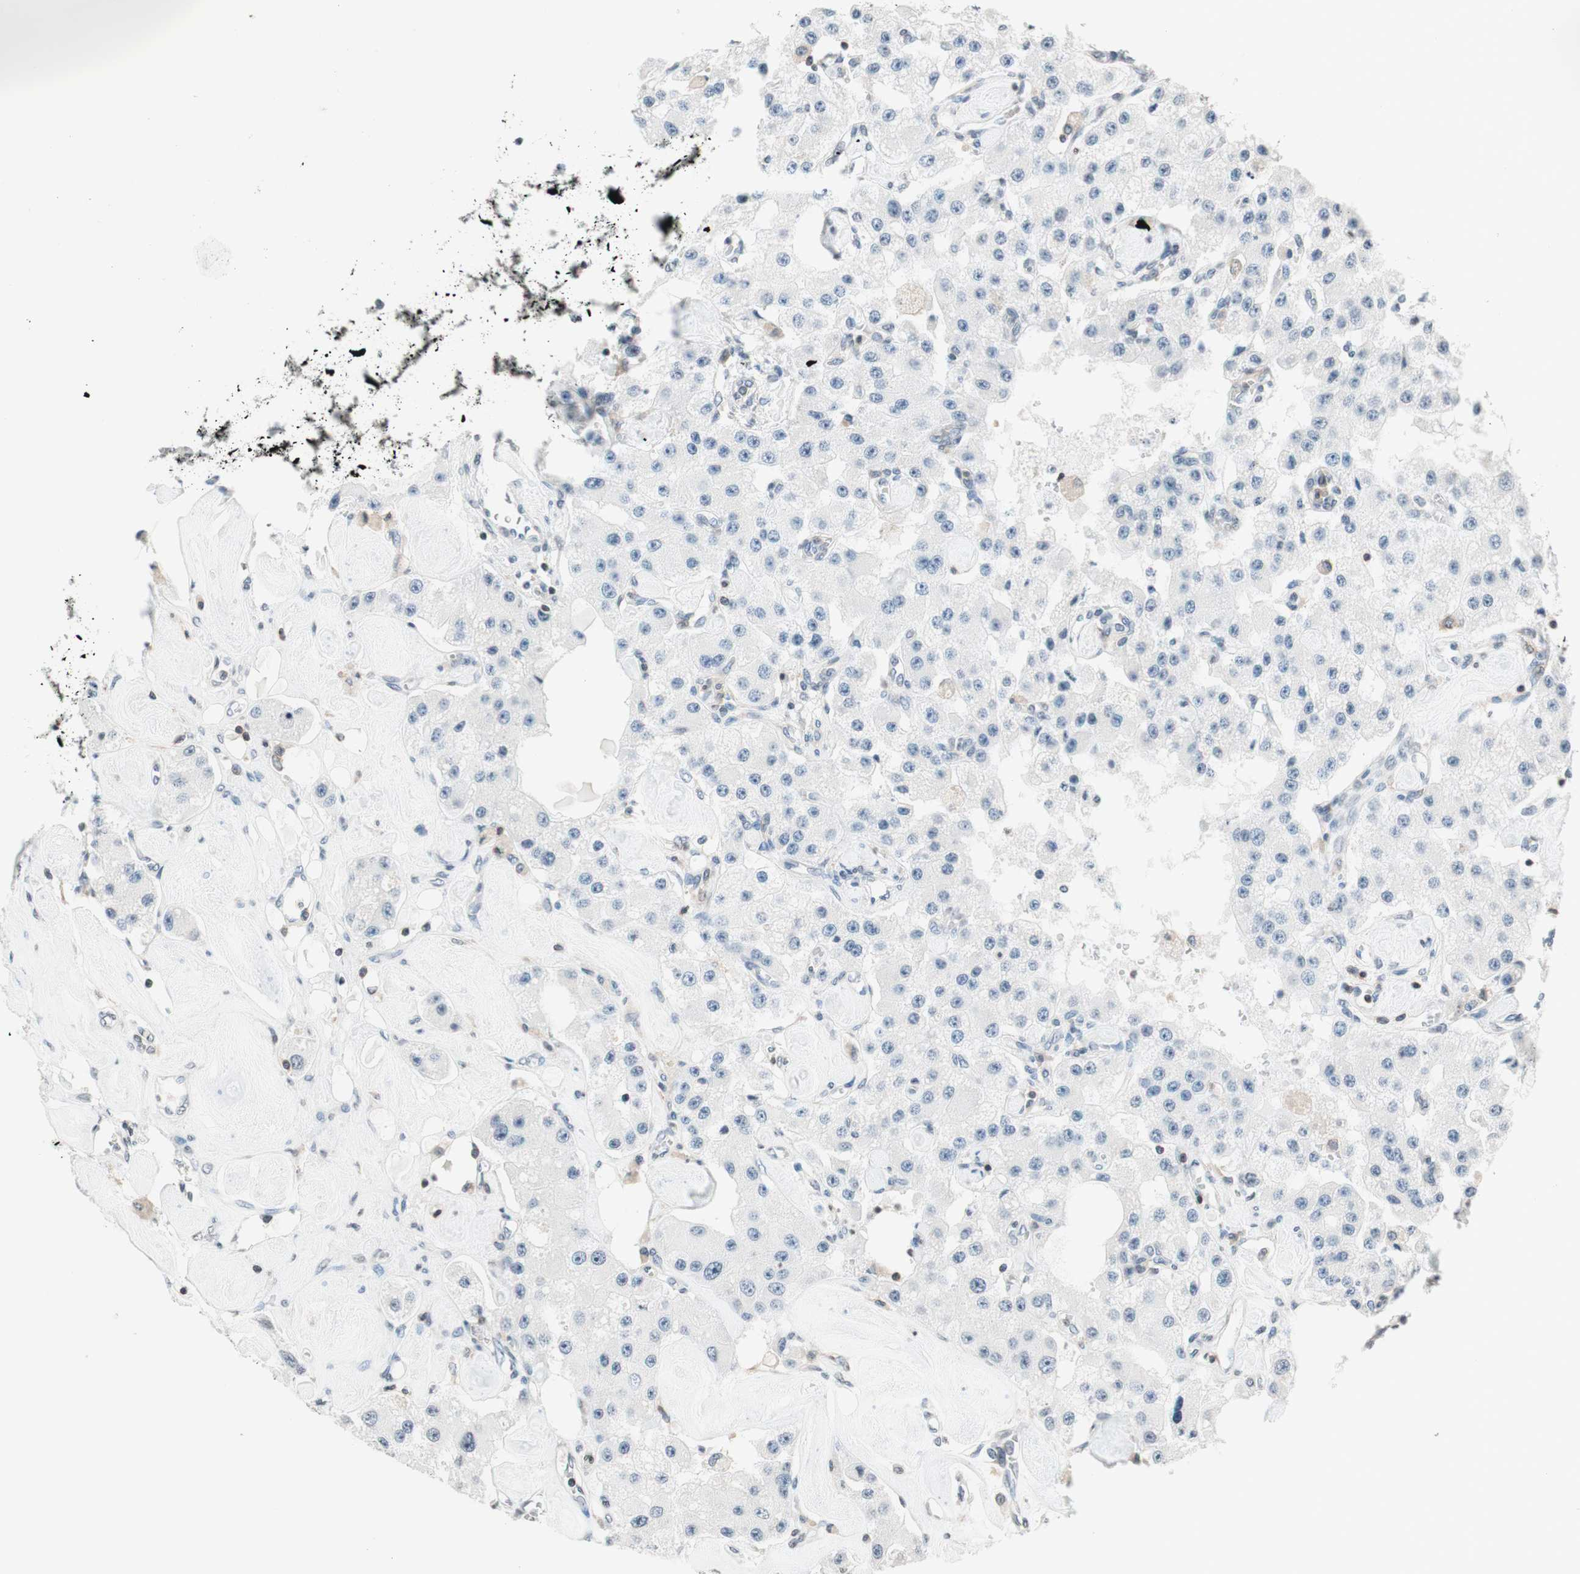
{"staining": {"intensity": "negative", "quantity": "none", "location": "none"}, "tissue": "carcinoid", "cell_type": "Tumor cells", "image_type": "cancer", "snomed": [{"axis": "morphology", "description": "Carcinoid, malignant, NOS"}, {"axis": "topography", "description": "Pancreas"}], "caption": "A histopathology image of carcinoid (malignant) stained for a protein demonstrates no brown staining in tumor cells.", "gene": "WIPF1", "patient": {"sex": "male", "age": 41}}